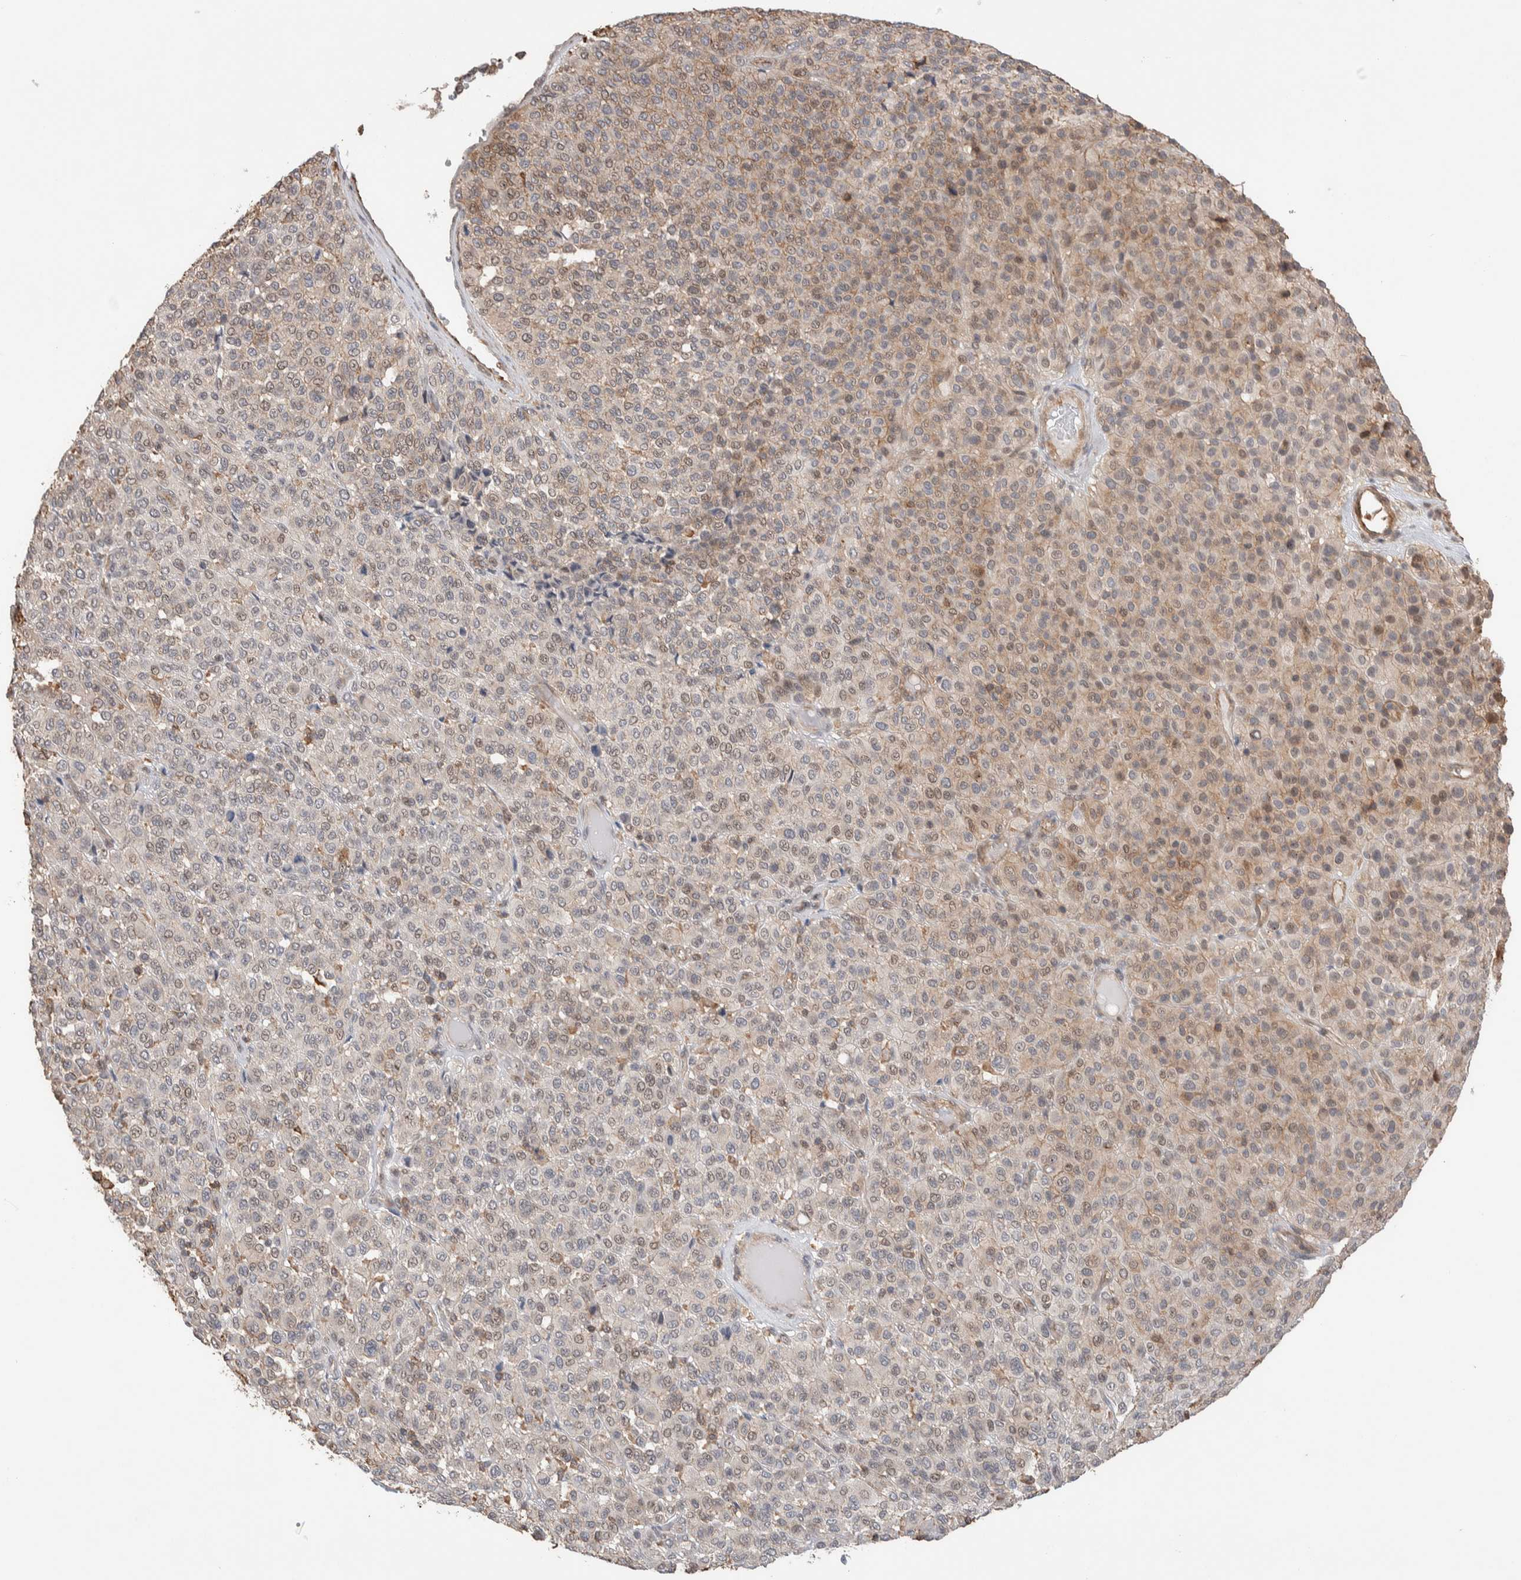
{"staining": {"intensity": "weak", "quantity": "<25%", "location": "cytoplasmic/membranous"}, "tissue": "melanoma", "cell_type": "Tumor cells", "image_type": "cancer", "snomed": [{"axis": "morphology", "description": "Malignant melanoma, Metastatic site"}, {"axis": "topography", "description": "Pancreas"}], "caption": "High power microscopy micrograph of an immunohistochemistry (IHC) photomicrograph of melanoma, revealing no significant staining in tumor cells. (DAB (3,3'-diaminobenzidine) immunohistochemistry visualized using brightfield microscopy, high magnification).", "gene": "ZNF704", "patient": {"sex": "female", "age": 30}}